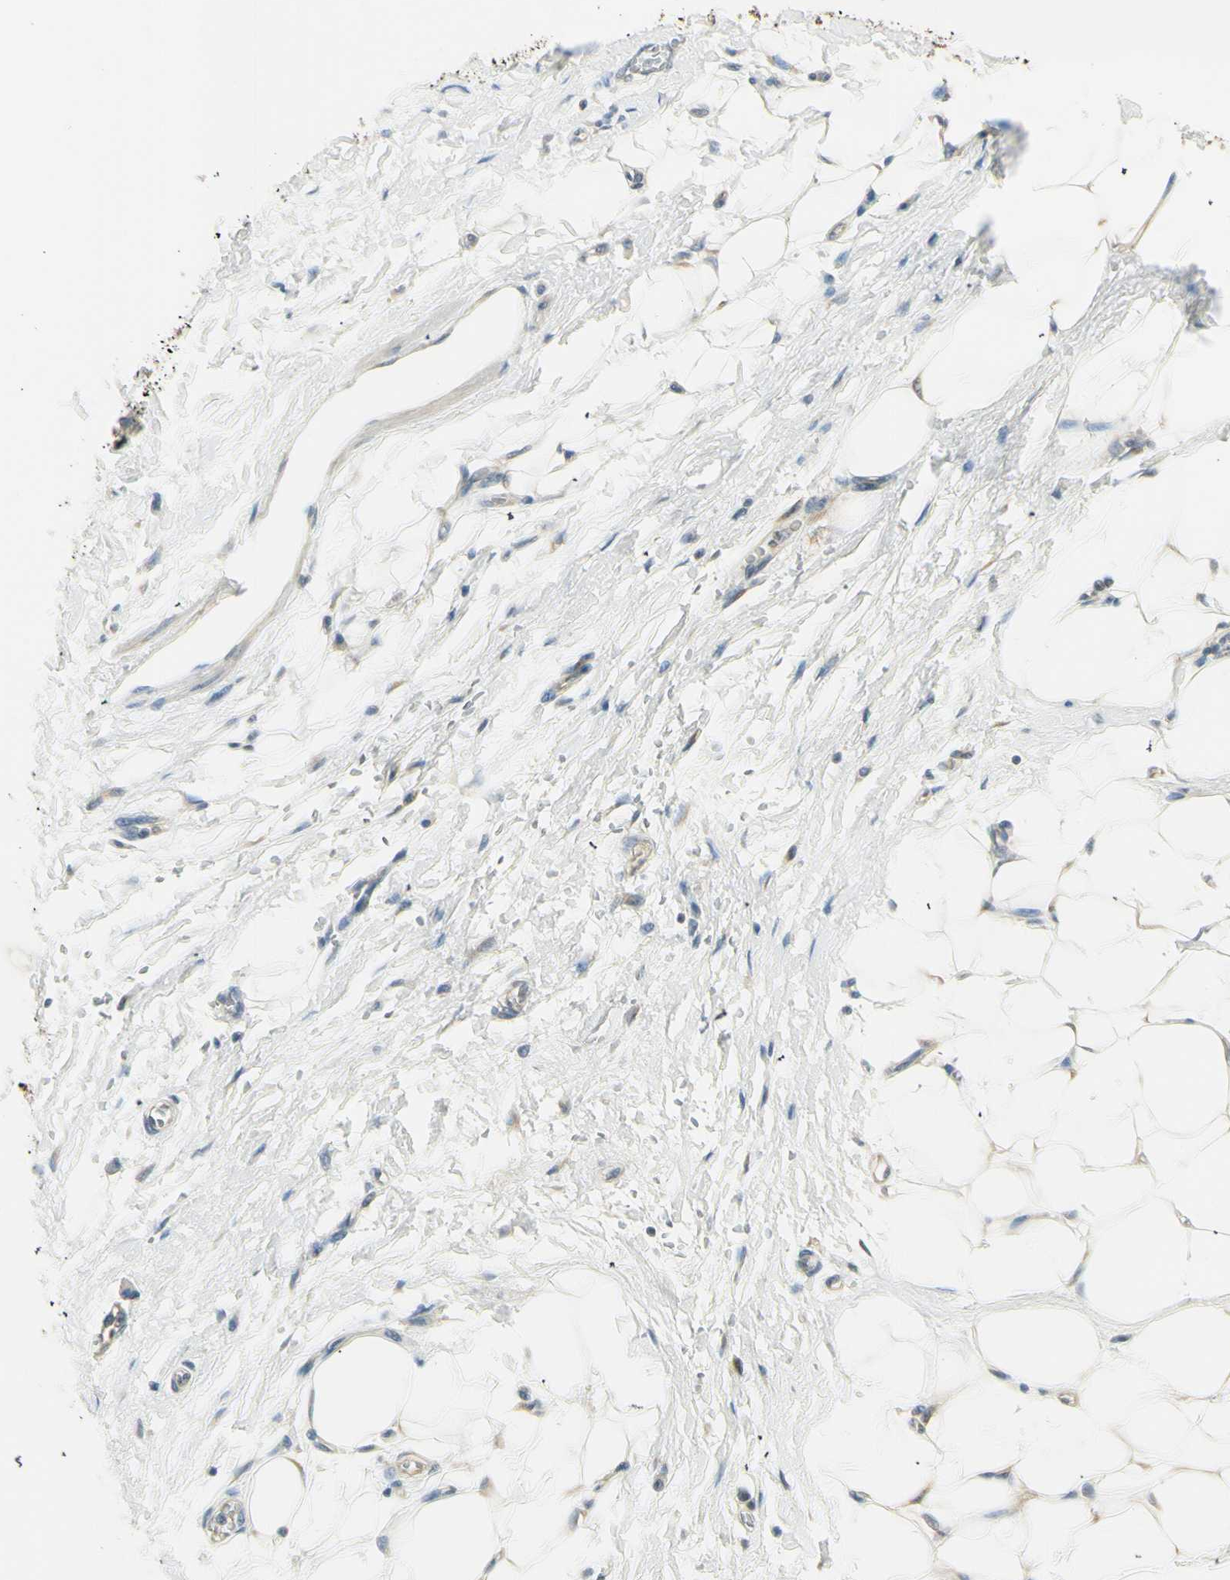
{"staining": {"intensity": "weak", "quantity": ">75%", "location": "cytoplasmic/membranous"}, "tissue": "adipose tissue", "cell_type": "Adipocytes", "image_type": "normal", "snomed": [{"axis": "morphology", "description": "Normal tissue, NOS"}, {"axis": "morphology", "description": "Urothelial carcinoma, High grade"}, {"axis": "topography", "description": "Vascular tissue"}, {"axis": "topography", "description": "Urinary bladder"}], "caption": "Adipose tissue stained with immunohistochemistry exhibits weak cytoplasmic/membranous positivity in approximately >75% of adipocytes.", "gene": "IGDCC4", "patient": {"sex": "female", "age": 56}}